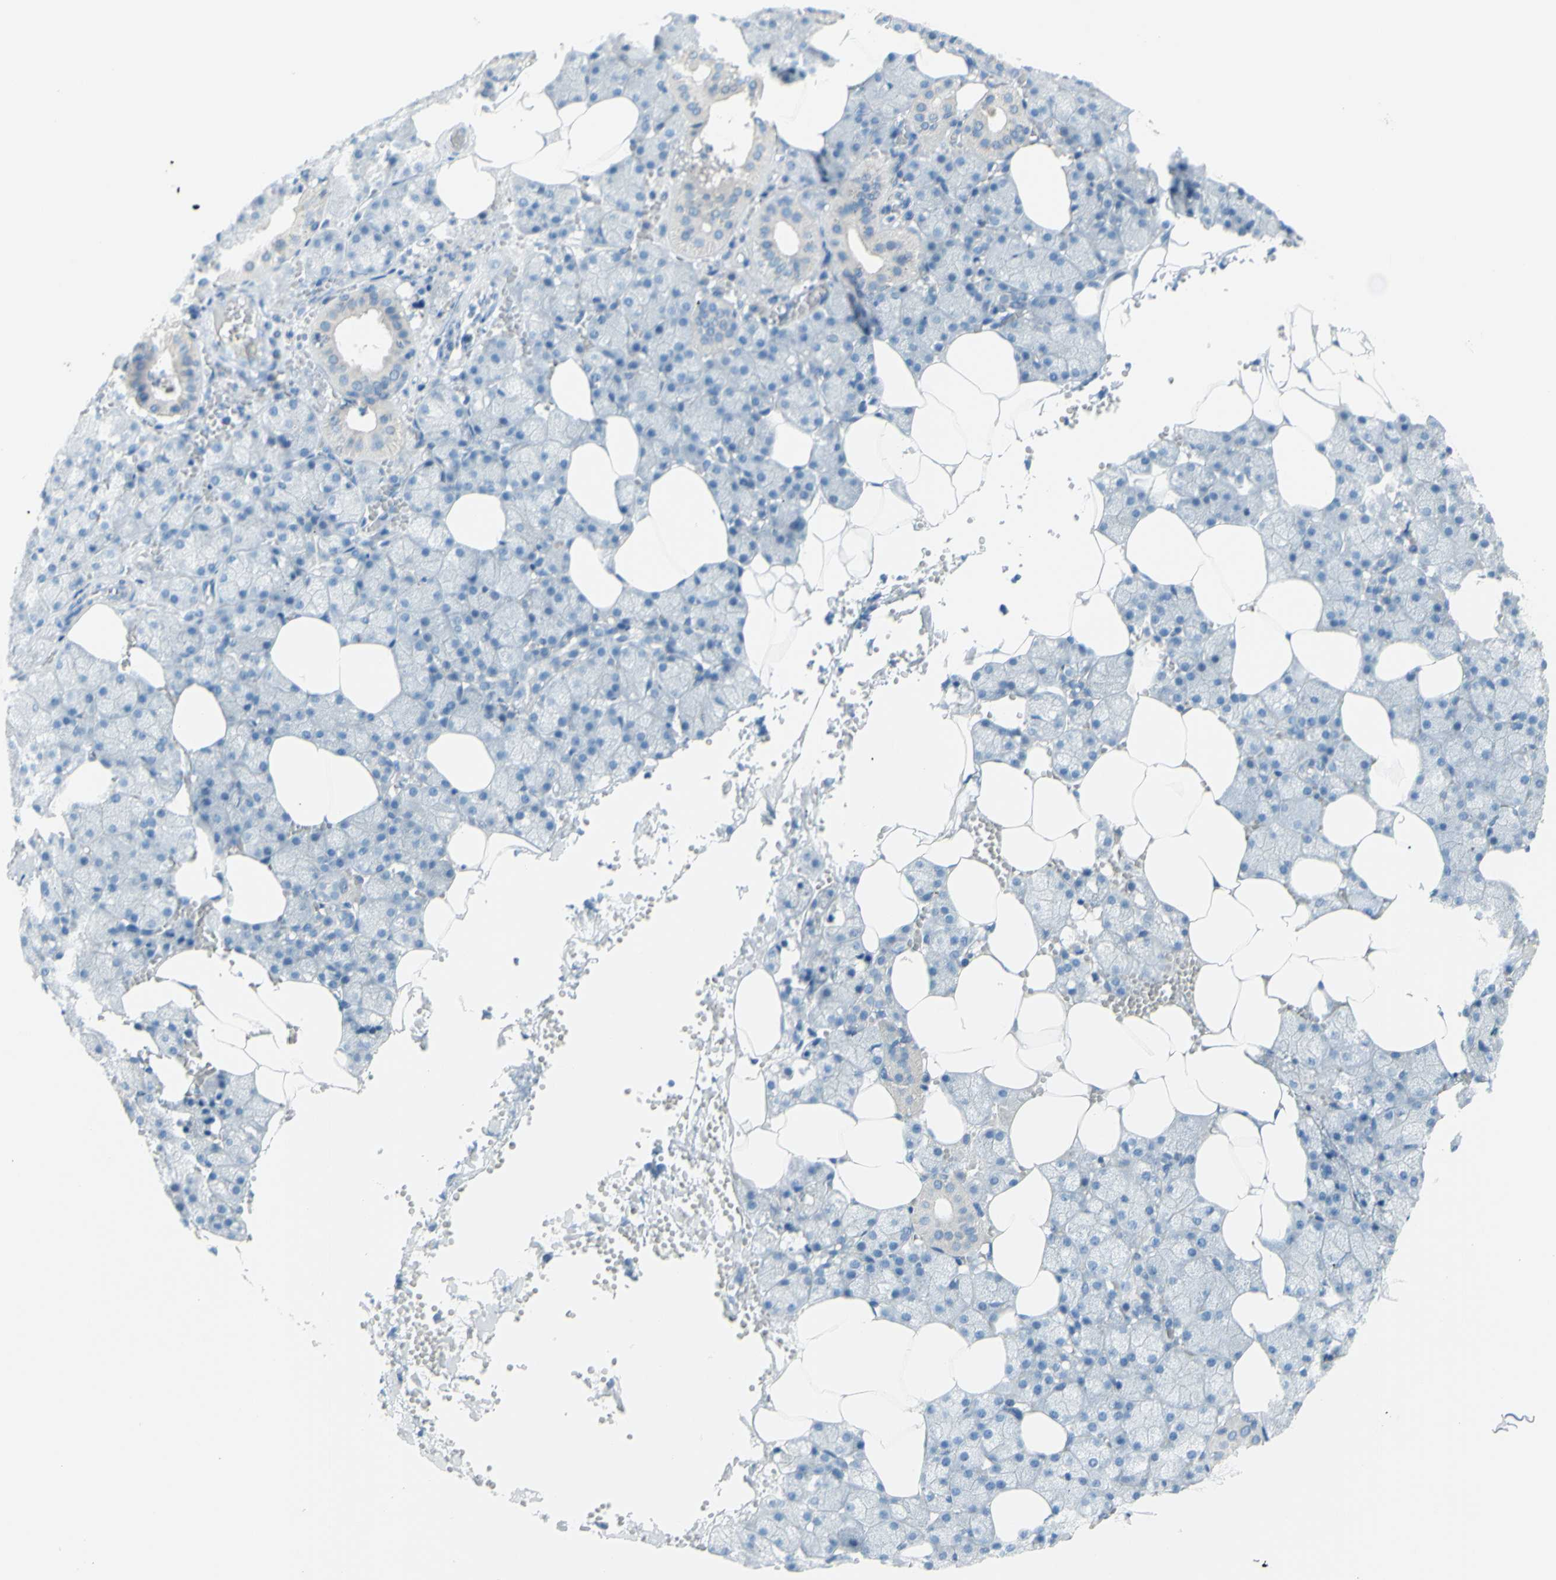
{"staining": {"intensity": "negative", "quantity": "none", "location": "none"}, "tissue": "salivary gland", "cell_type": "Glandular cells", "image_type": "normal", "snomed": [{"axis": "morphology", "description": "Normal tissue, NOS"}, {"axis": "topography", "description": "Salivary gland"}], "caption": "This is an immunohistochemistry photomicrograph of unremarkable salivary gland. There is no expression in glandular cells.", "gene": "SLC1A2", "patient": {"sex": "male", "age": 62}}